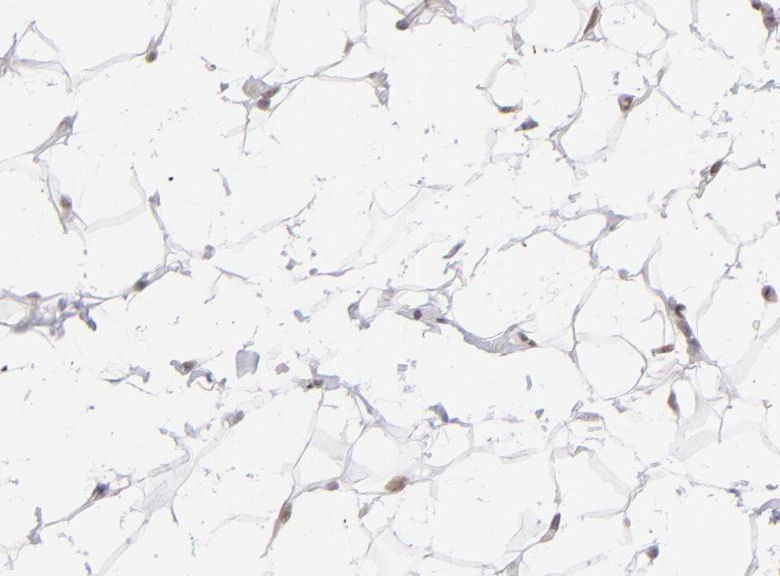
{"staining": {"intensity": "moderate", "quantity": ">75%", "location": "nuclear"}, "tissue": "adipose tissue", "cell_type": "Adipocytes", "image_type": "normal", "snomed": [{"axis": "morphology", "description": "Normal tissue, NOS"}, {"axis": "topography", "description": "Soft tissue"}], "caption": "Protein staining displays moderate nuclear staining in approximately >75% of adipocytes in benign adipose tissue.", "gene": "RXRG", "patient": {"sex": "male", "age": 26}}